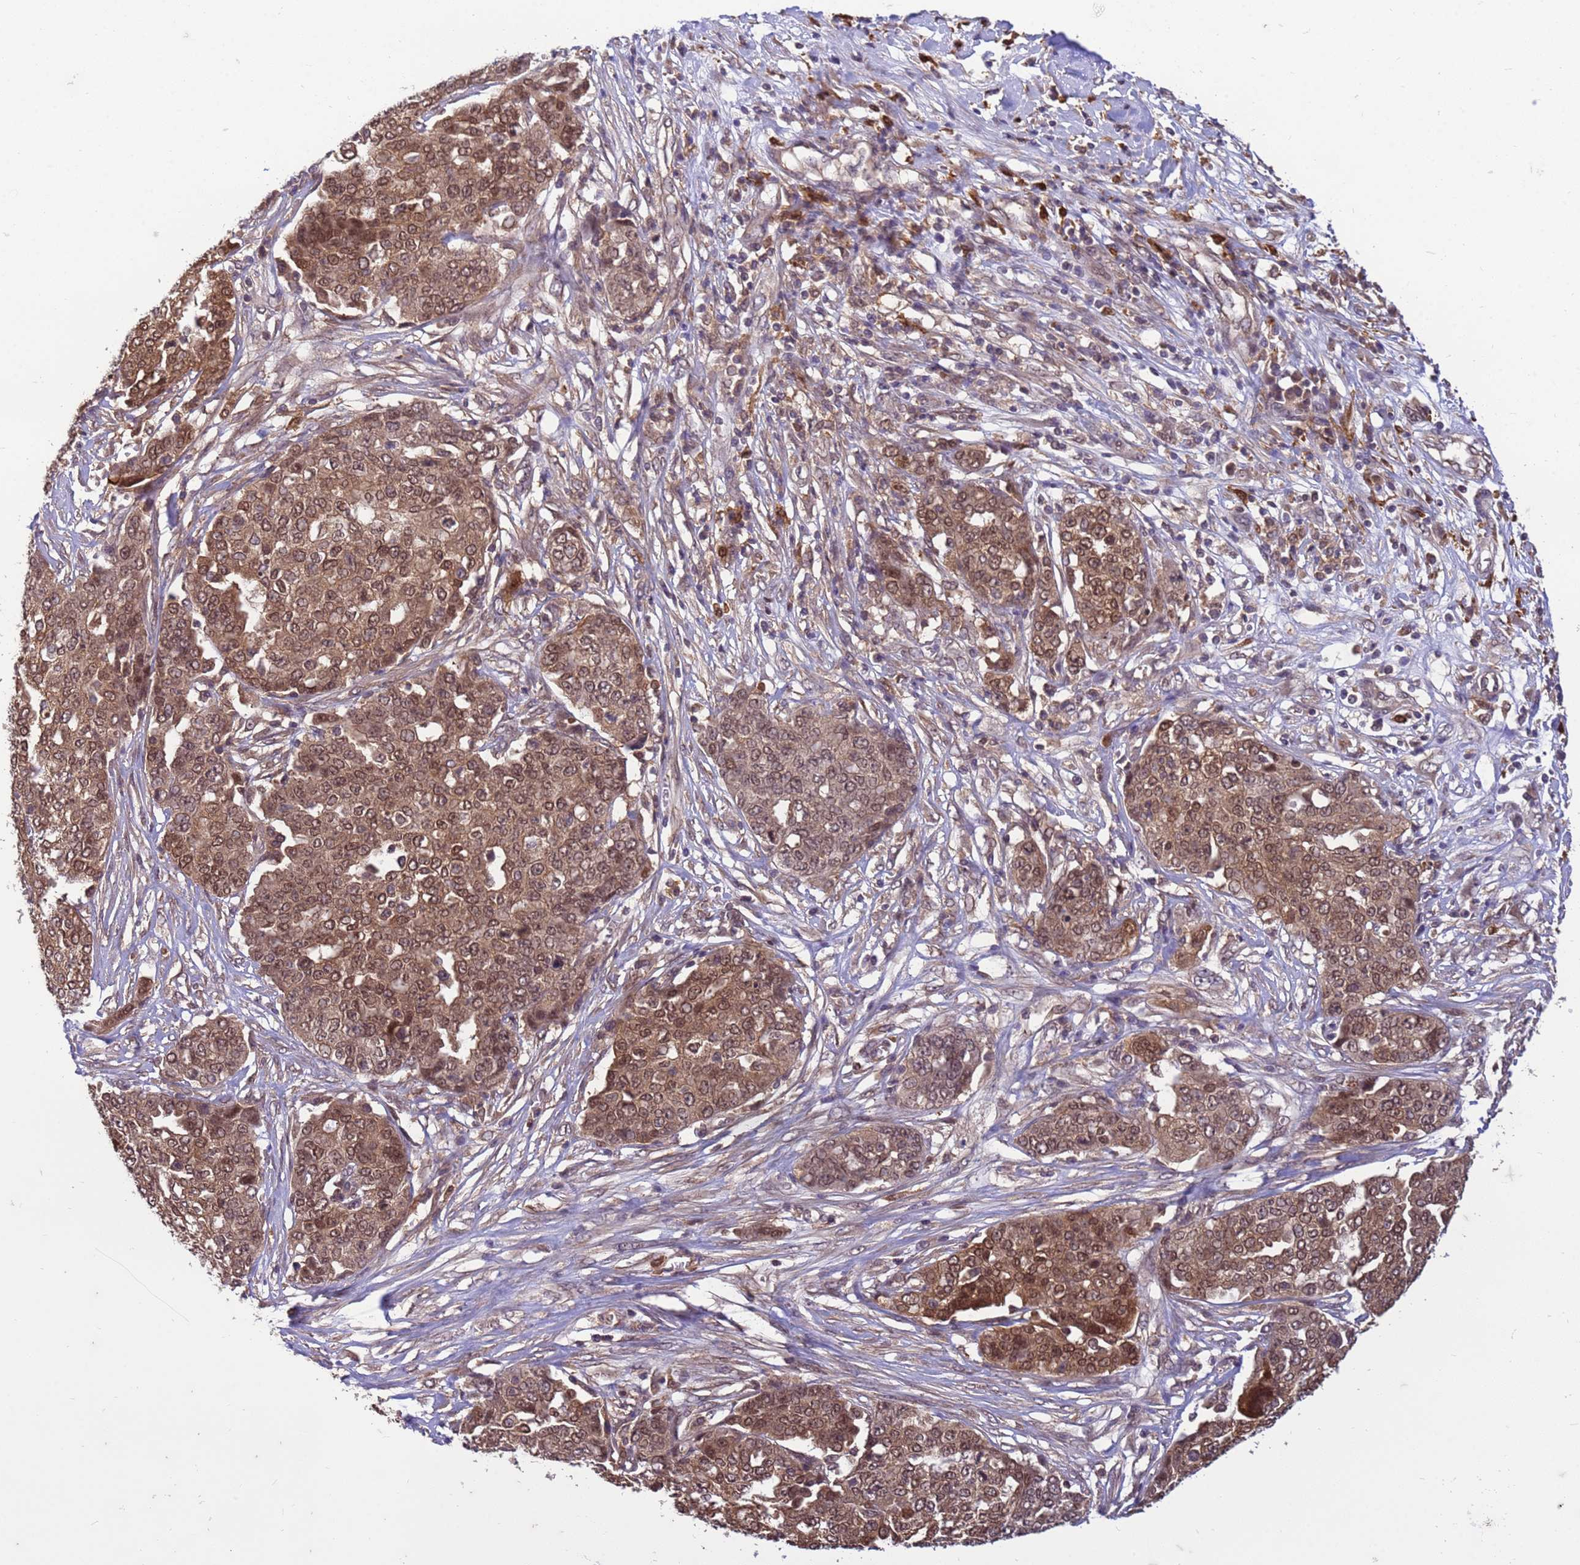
{"staining": {"intensity": "moderate", "quantity": ">75%", "location": "cytoplasmic/membranous,nuclear"}, "tissue": "ovarian cancer", "cell_type": "Tumor cells", "image_type": "cancer", "snomed": [{"axis": "morphology", "description": "Cystadenocarcinoma, serous, NOS"}, {"axis": "topography", "description": "Soft tissue"}, {"axis": "topography", "description": "Ovary"}], "caption": "This is an image of immunohistochemistry (IHC) staining of ovarian serous cystadenocarcinoma, which shows moderate expression in the cytoplasmic/membranous and nuclear of tumor cells.", "gene": "NPEPPS", "patient": {"sex": "female", "age": 57}}